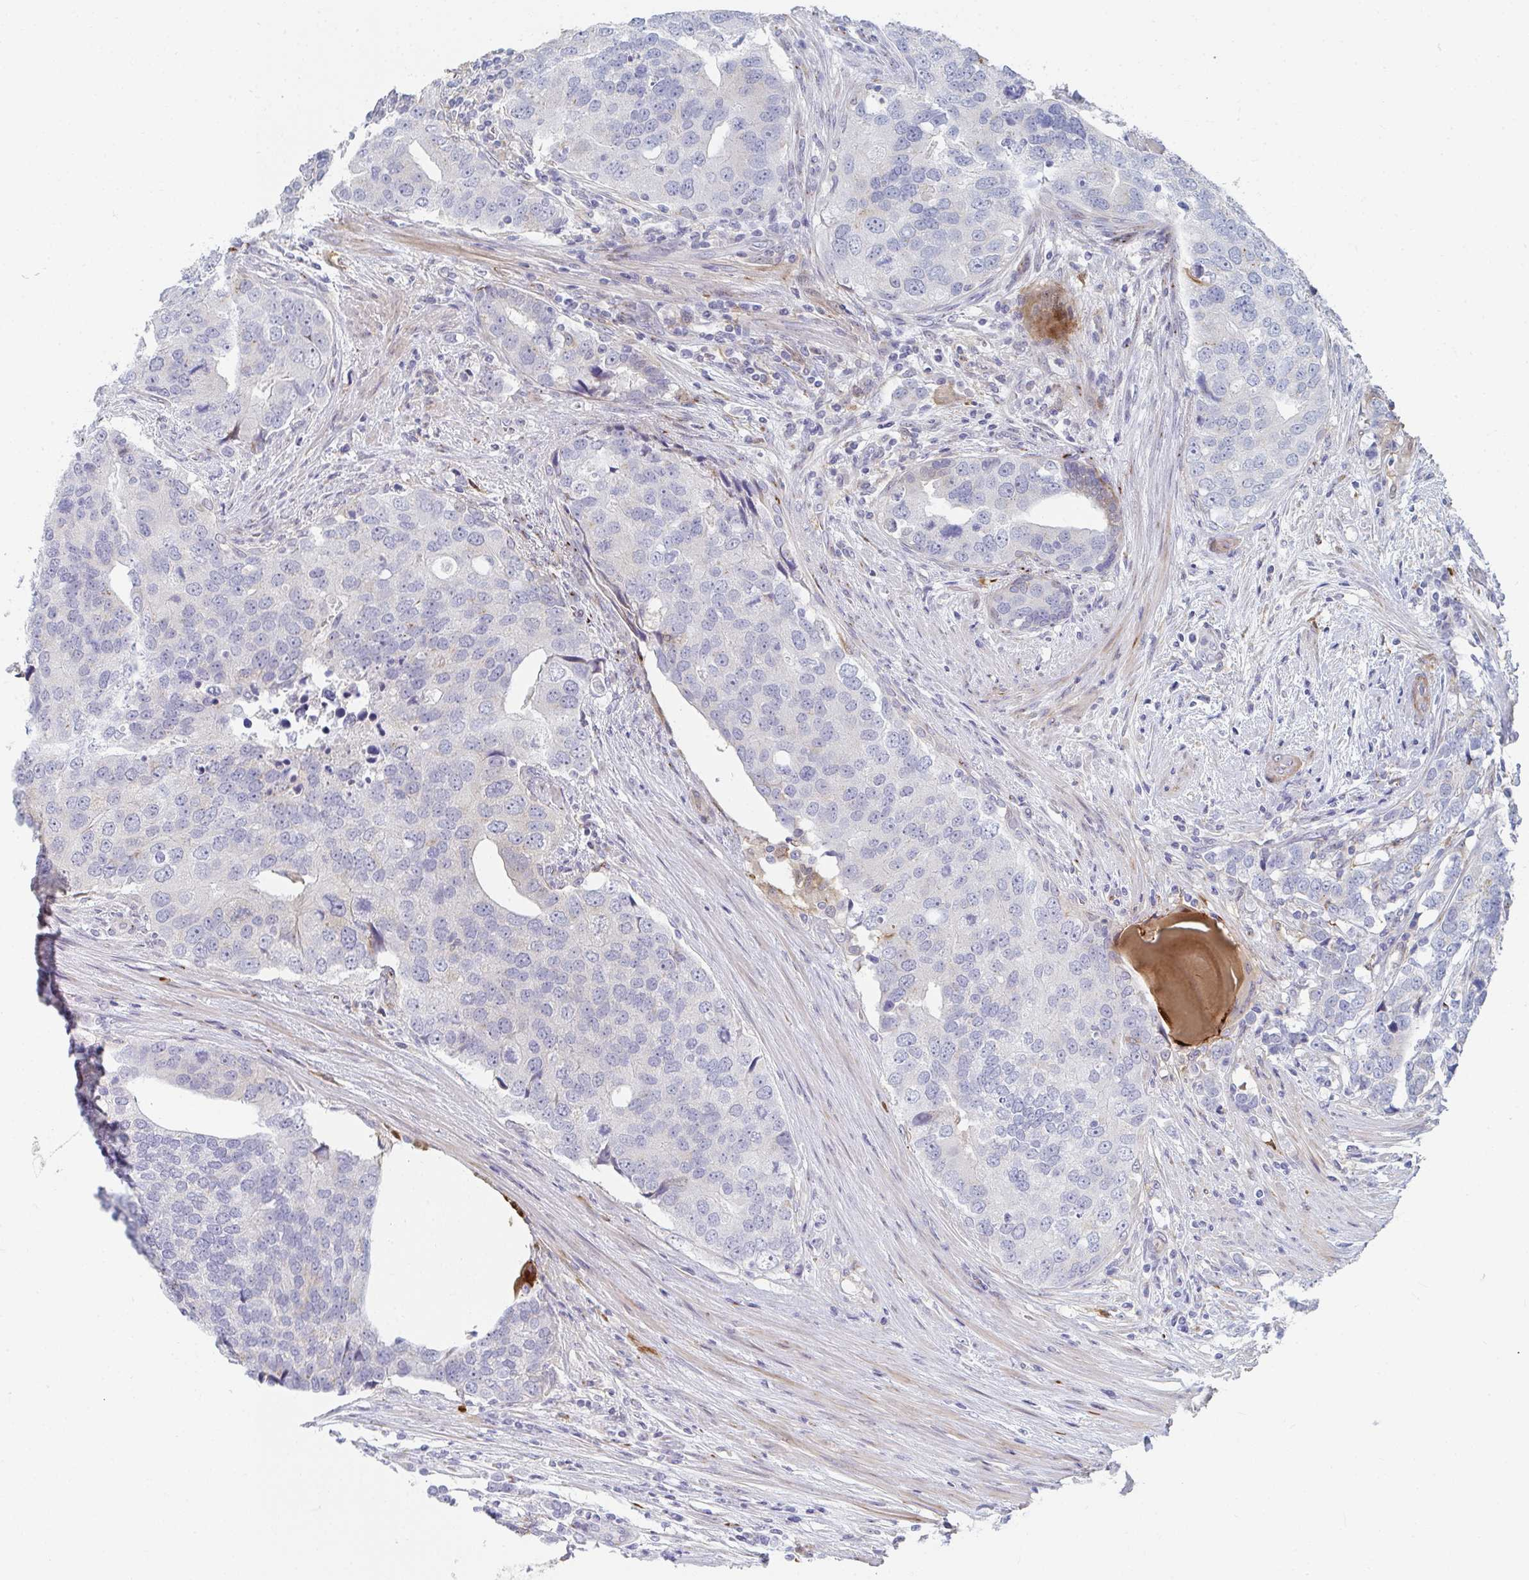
{"staining": {"intensity": "negative", "quantity": "none", "location": "none"}, "tissue": "prostate cancer", "cell_type": "Tumor cells", "image_type": "cancer", "snomed": [{"axis": "morphology", "description": "Adenocarcinoma, High grade"}, {"axis": "topography", "description": "Prostate"}], "caption": "This is a photomicrograph of IHC staining of high-grade adenocarcinoma (prostate), which shows no expression in tumor cells. Nuclei are stained in blue.", "gene": "PSMG1", "patient": {"sex": "male", "age": 68}}